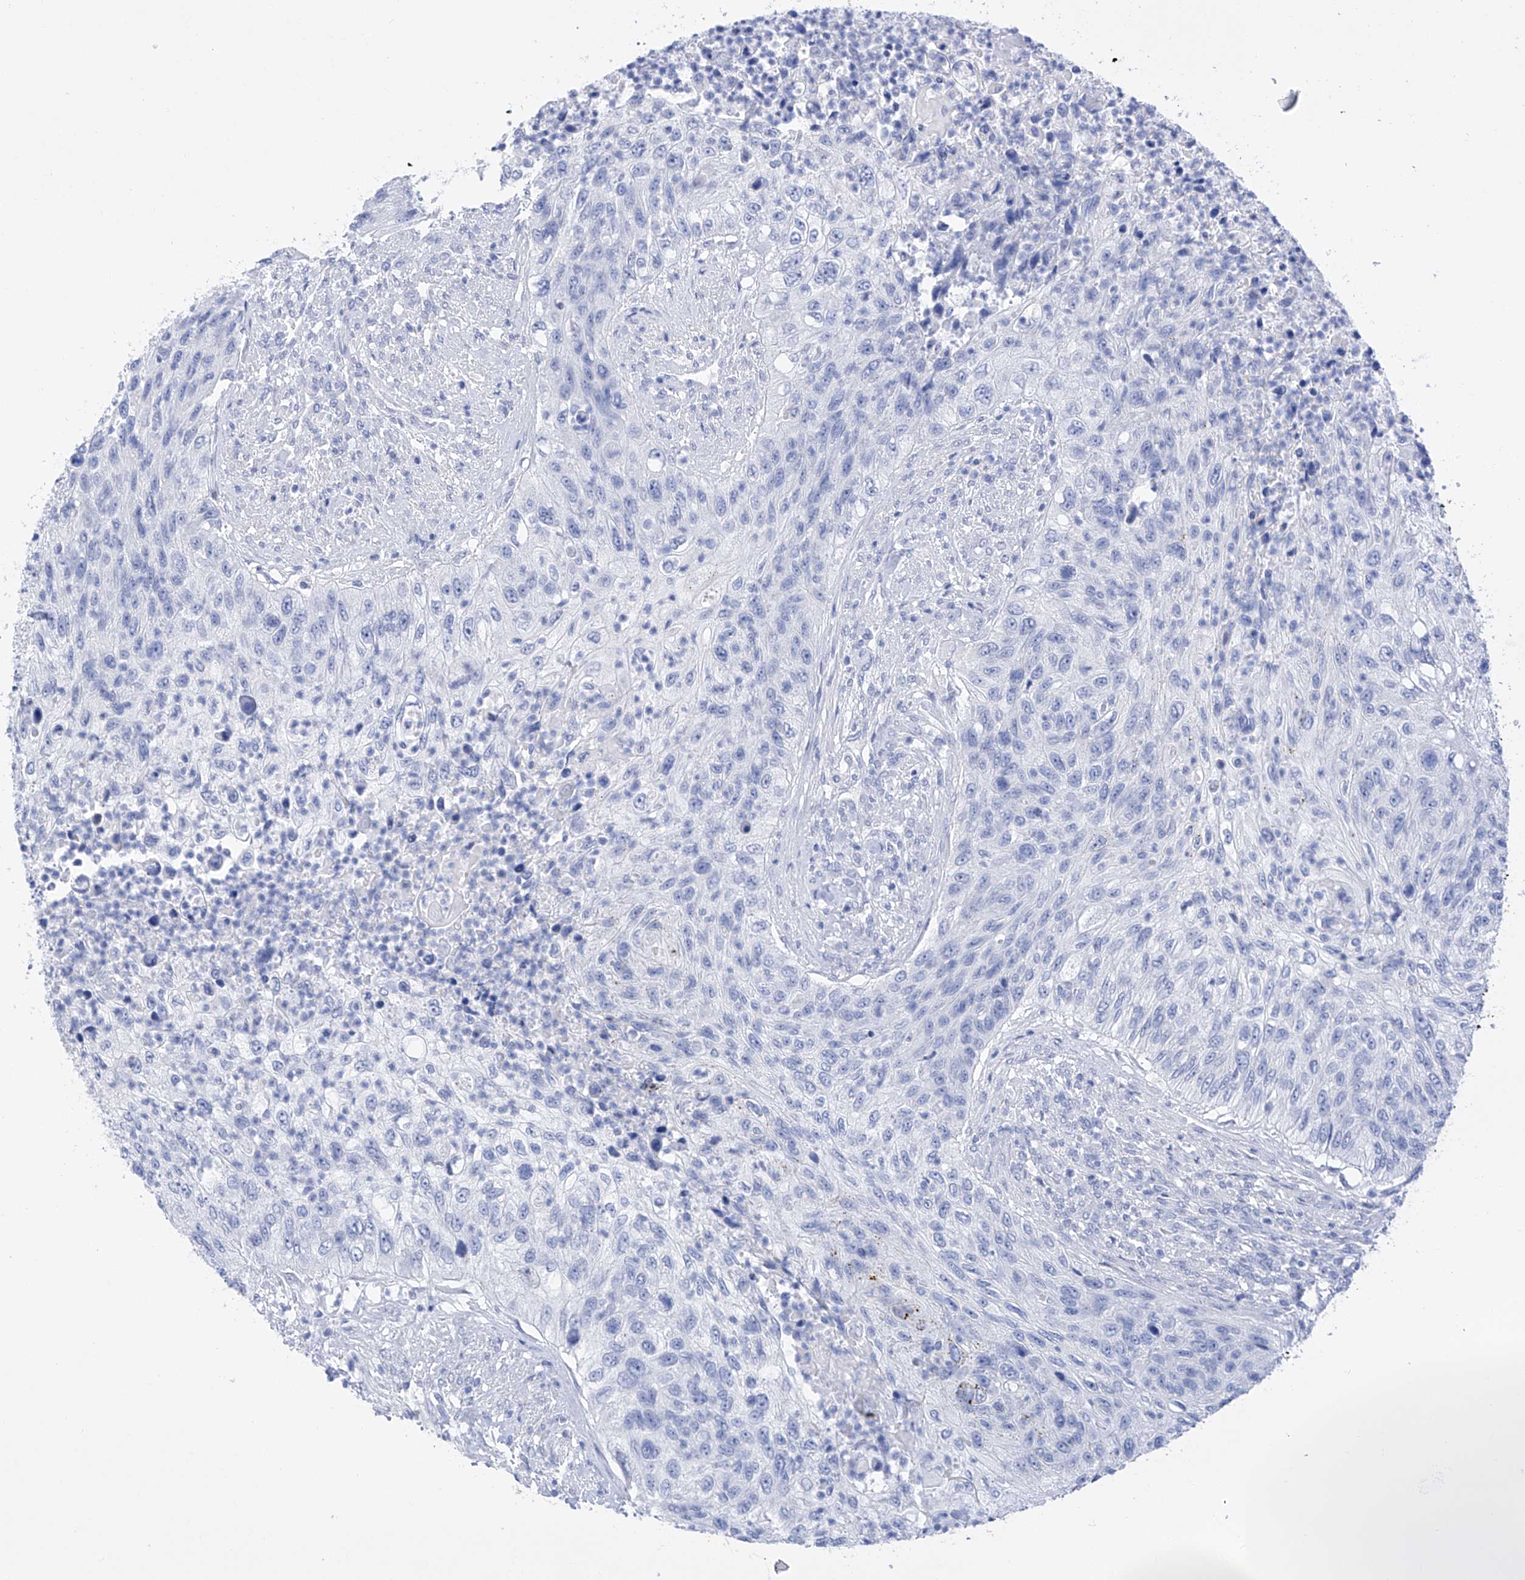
{"staining": {"intensity": "negative", "quantity": "none", "location": "none"}, "tissue": "urothelial cancer", "cell_type": "Tumor cells", "image_type": "cancer", "snomed": [{"axis": "morphology", "description": "Urothelial carcinoma, High grade"}, {"axis": "topography", "description": "Urinary bladder"}], "caption": "Immunohistochemical staining of human high-grade urothelial carcinoma demonstrates no significant positivity in tumor cells.", "gene": "FLG", "patient": {"sex": "female", "age": 60}}